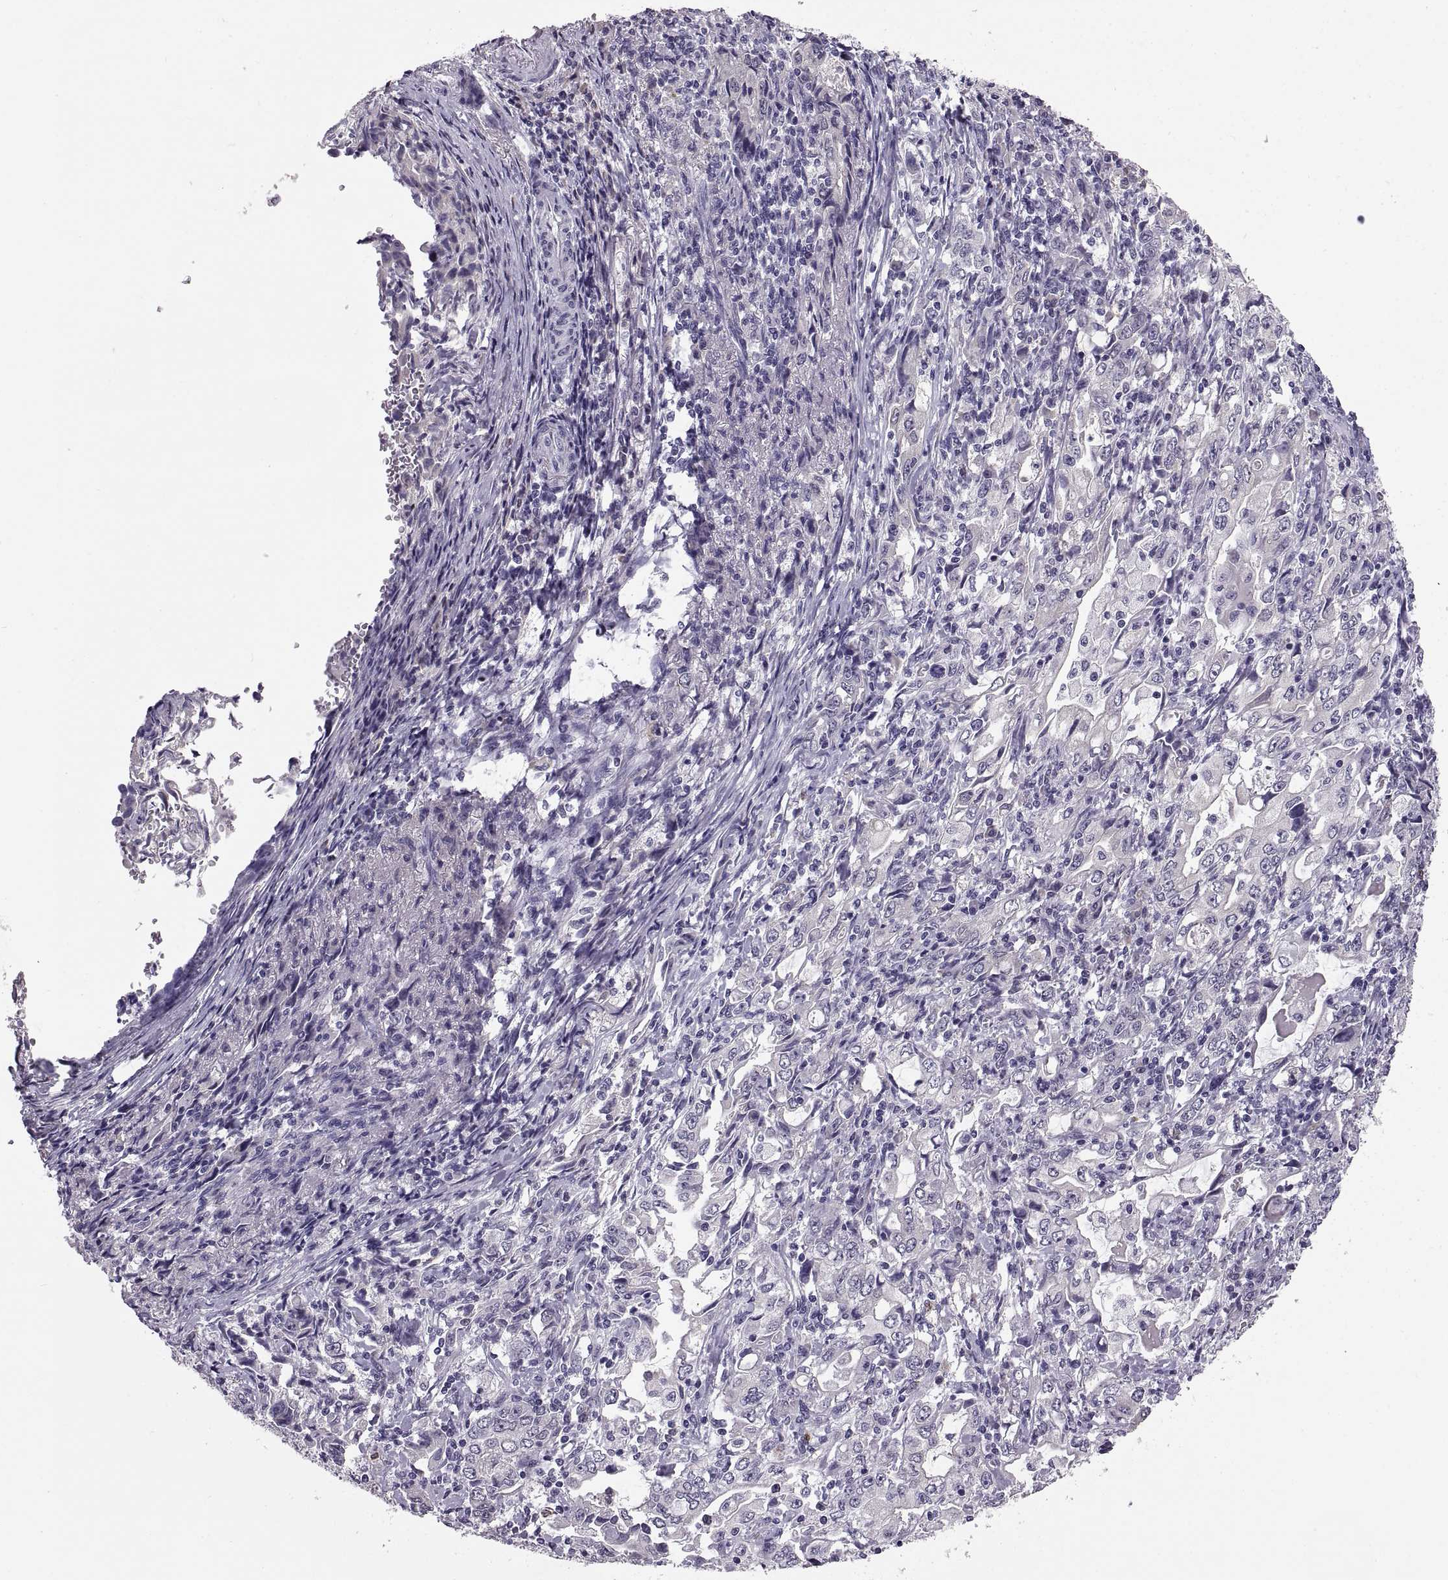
{"staining": {"intensity": "negative", "quantity": "none", "location": "none"}, "tissue": "stomach cancer", "cell_type": "Tumor cells", "image_type": "cancer", "snomed": [{"axis": "morphology", "description": "Adenocarcinoma, NOS"}, {"axis": "topography", "description": "Stomach, lower"}], "caption": "This is an immunohistochemistry micrograph of stomach cancer. There is no expression in tumor cells.", "gene": "MAGEB18", "patient": {"sex": "female", "age": 72}}